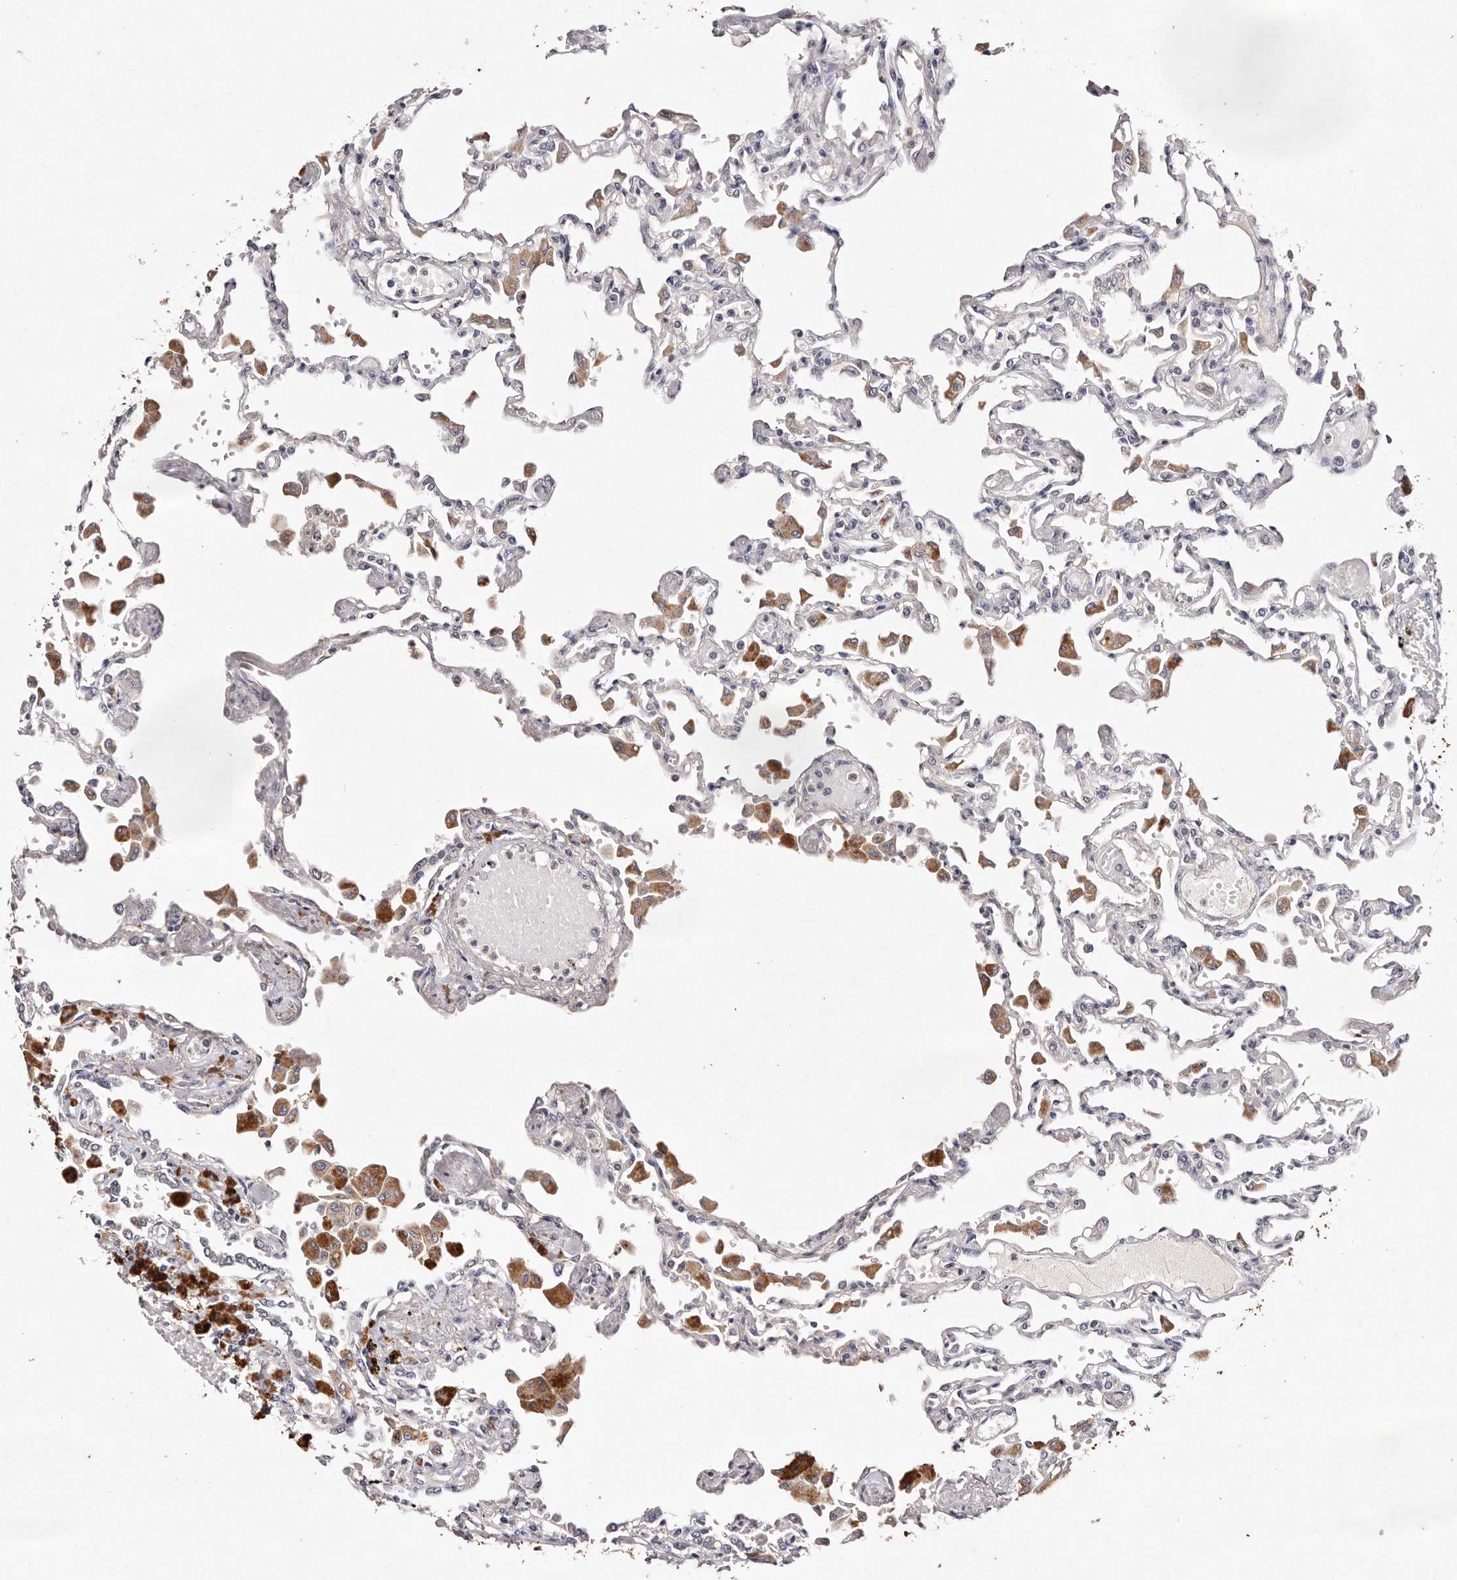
{"staining": {"intensity": "negative", "quantity": "none", "location": "none"}, "tissue": "lung", "cell_type": "Alveolar cells", "image_type": "normal", "snomed": [{"axis": "morphology", "description": "Normal tissue, NOS"}, {"axis": "topography", "description": "Bronchus"}, {"axis": "topography", "description": "Lung"}], "caption": "Histopathology image shows no protein positivity in alveolar cells of benign lung.", "gene": "TSC2", "patient": {"sex": "female", "age": 49}}